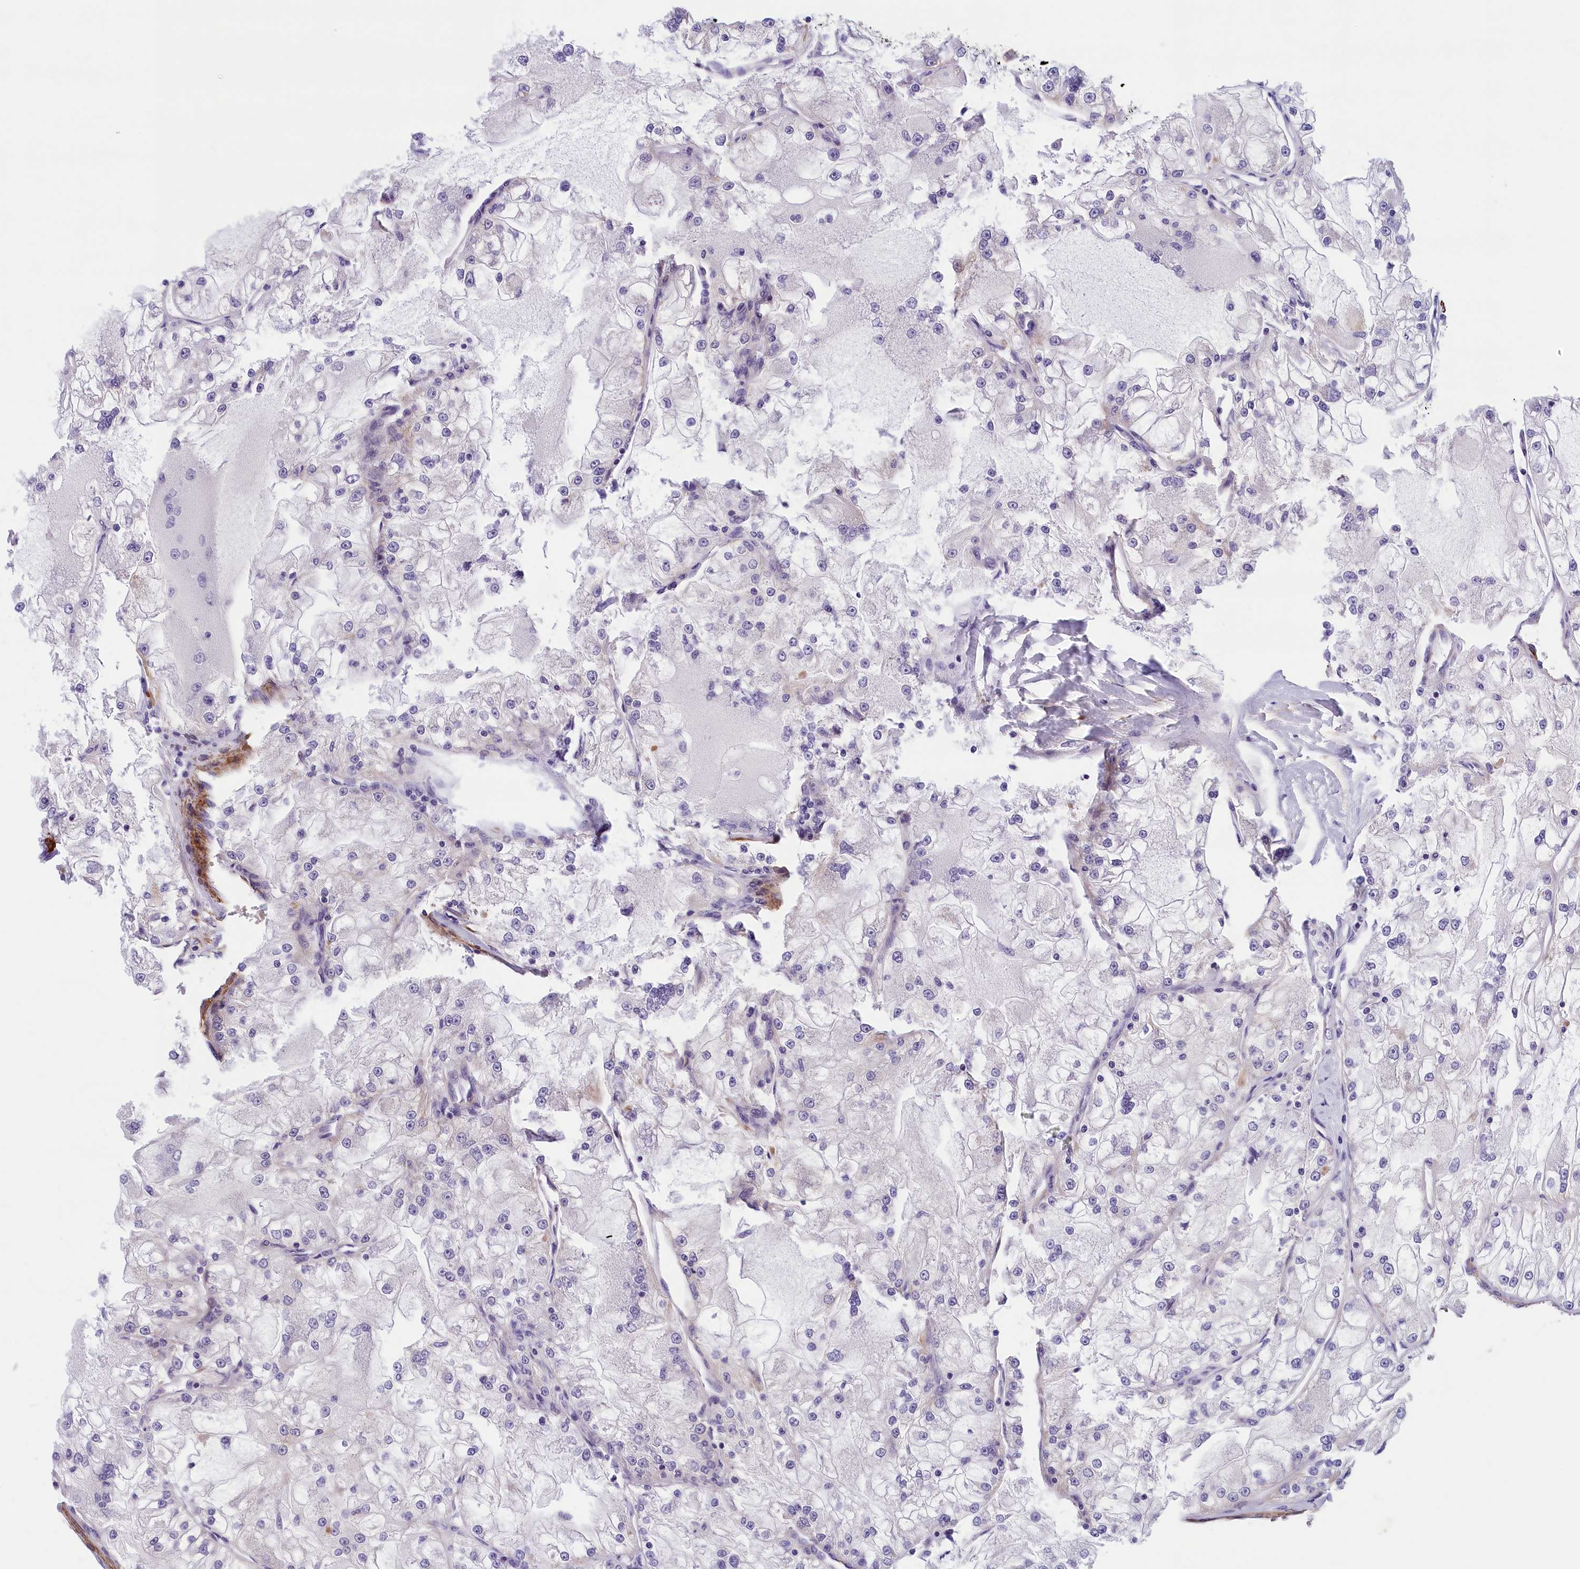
{"staining": {"intensity": "negative", "quantity": "none", "location": "none"}, "tissue": "renal cancer", "cell_type": "Tumor cells", "image_type": "cancer", "snomed": [{"axis": "morphology", "description": "Adenocarcinoma, NOS"}, {"axis": "topography", "description": "Kidney"}], "caption": "DAB immunohistochemical staining of human renal adenocarcinoma shows no significant staining in tumor cells.", "gene": "BCL2L13", "patient": {"sex": "female", "age": 72}}